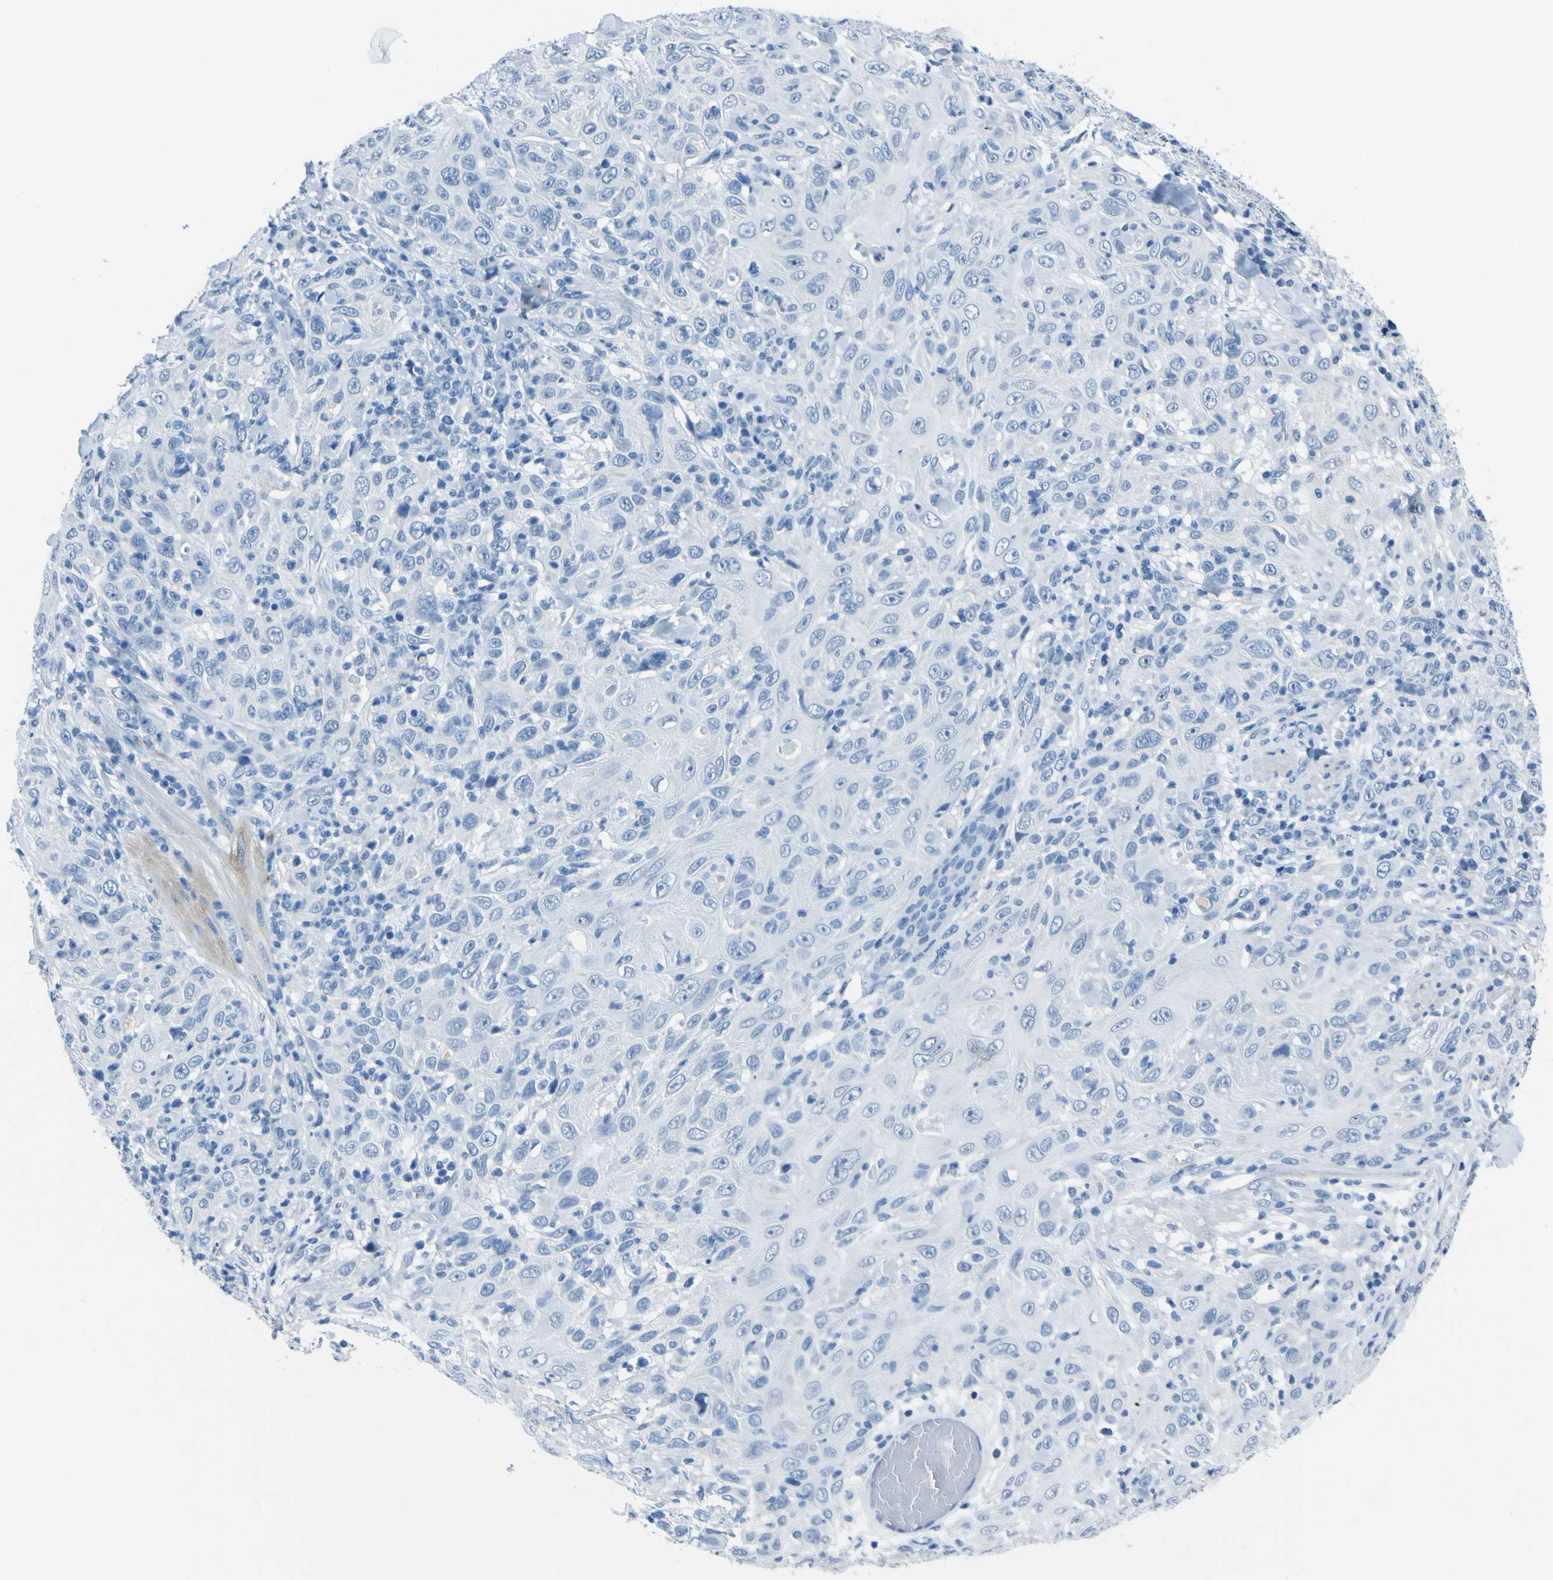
{"staining": {"intensity": "negative", "quantity": "none", "location": "none"}, "tissue": "skin cancer", "cell_type": "Tumor cells", "image_type": "cancer", "snomed": [{"axis": "morphology", "description": "Squamous cell carcinoma, NOS"}, {"axis": "topography", "description": "Skin"}], "caption": "Tumor cells are negative for protein expression in human skin cancer (squamous cell carcinoma).", "gene": "PHKG1", "patient": {"sex": "female", "age": 88}}